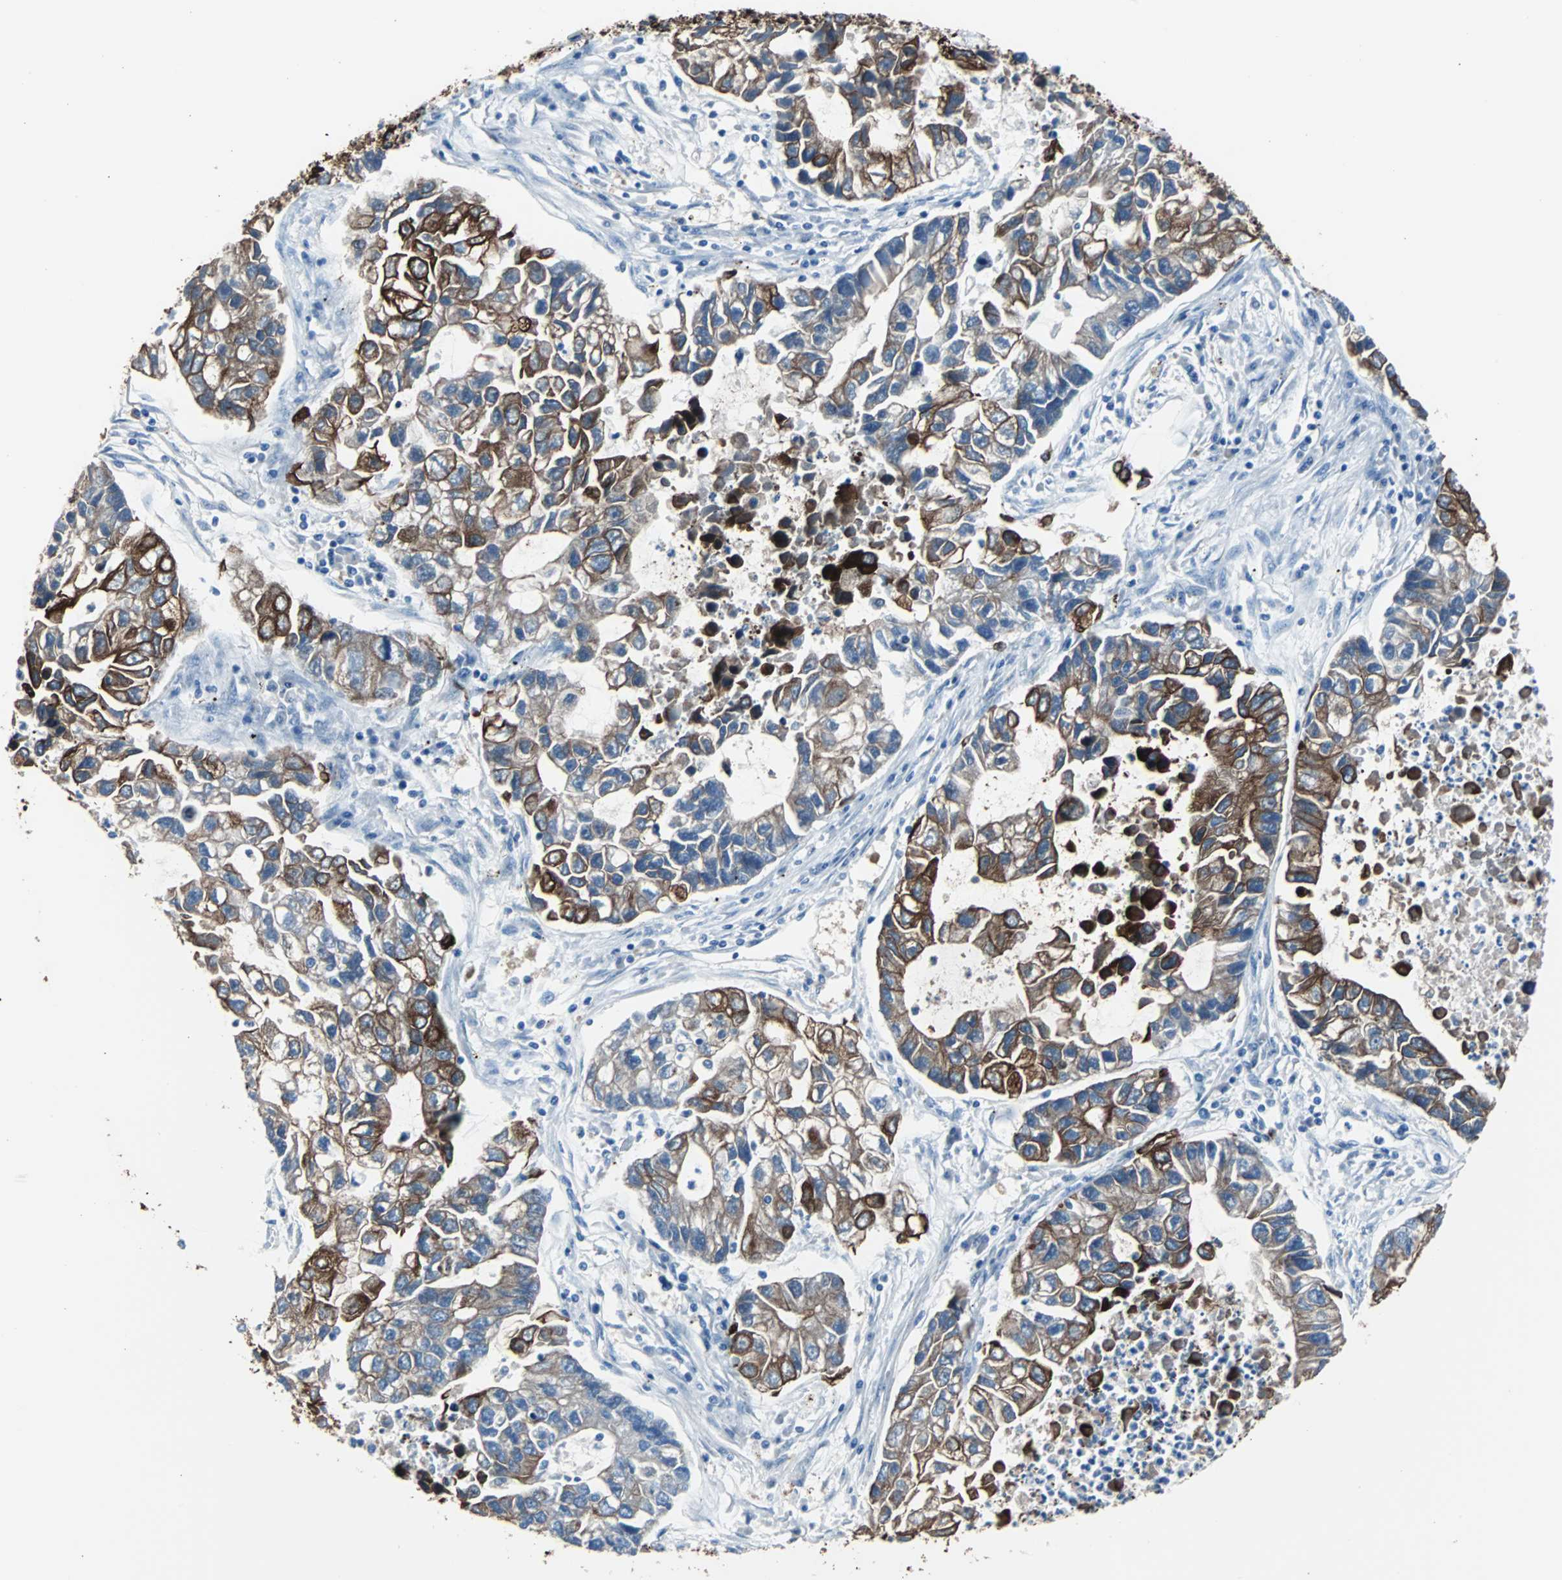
{"staining": {"intensity": "strong", "quantity": ">75%", "location": "cytoplasmic/membranous"}, "tissue": "lung cancer", "cell_type": "Tumor cells", "image_type": "cancer", "snomed": [{"axis": "morphology", "description": "Adenocarcinoma, NOS"}, {"axis": "topography", "description": "Lung"}], "caption": "Tumor cells exhibit strong cytoplasmic/membranous expression in approximately >75% of cells in lung cancer. (DAB IHC with brightfield microscopy, high magnification).", "gene": "KRT7", "patient": {"sex": "female", "age": 51}}